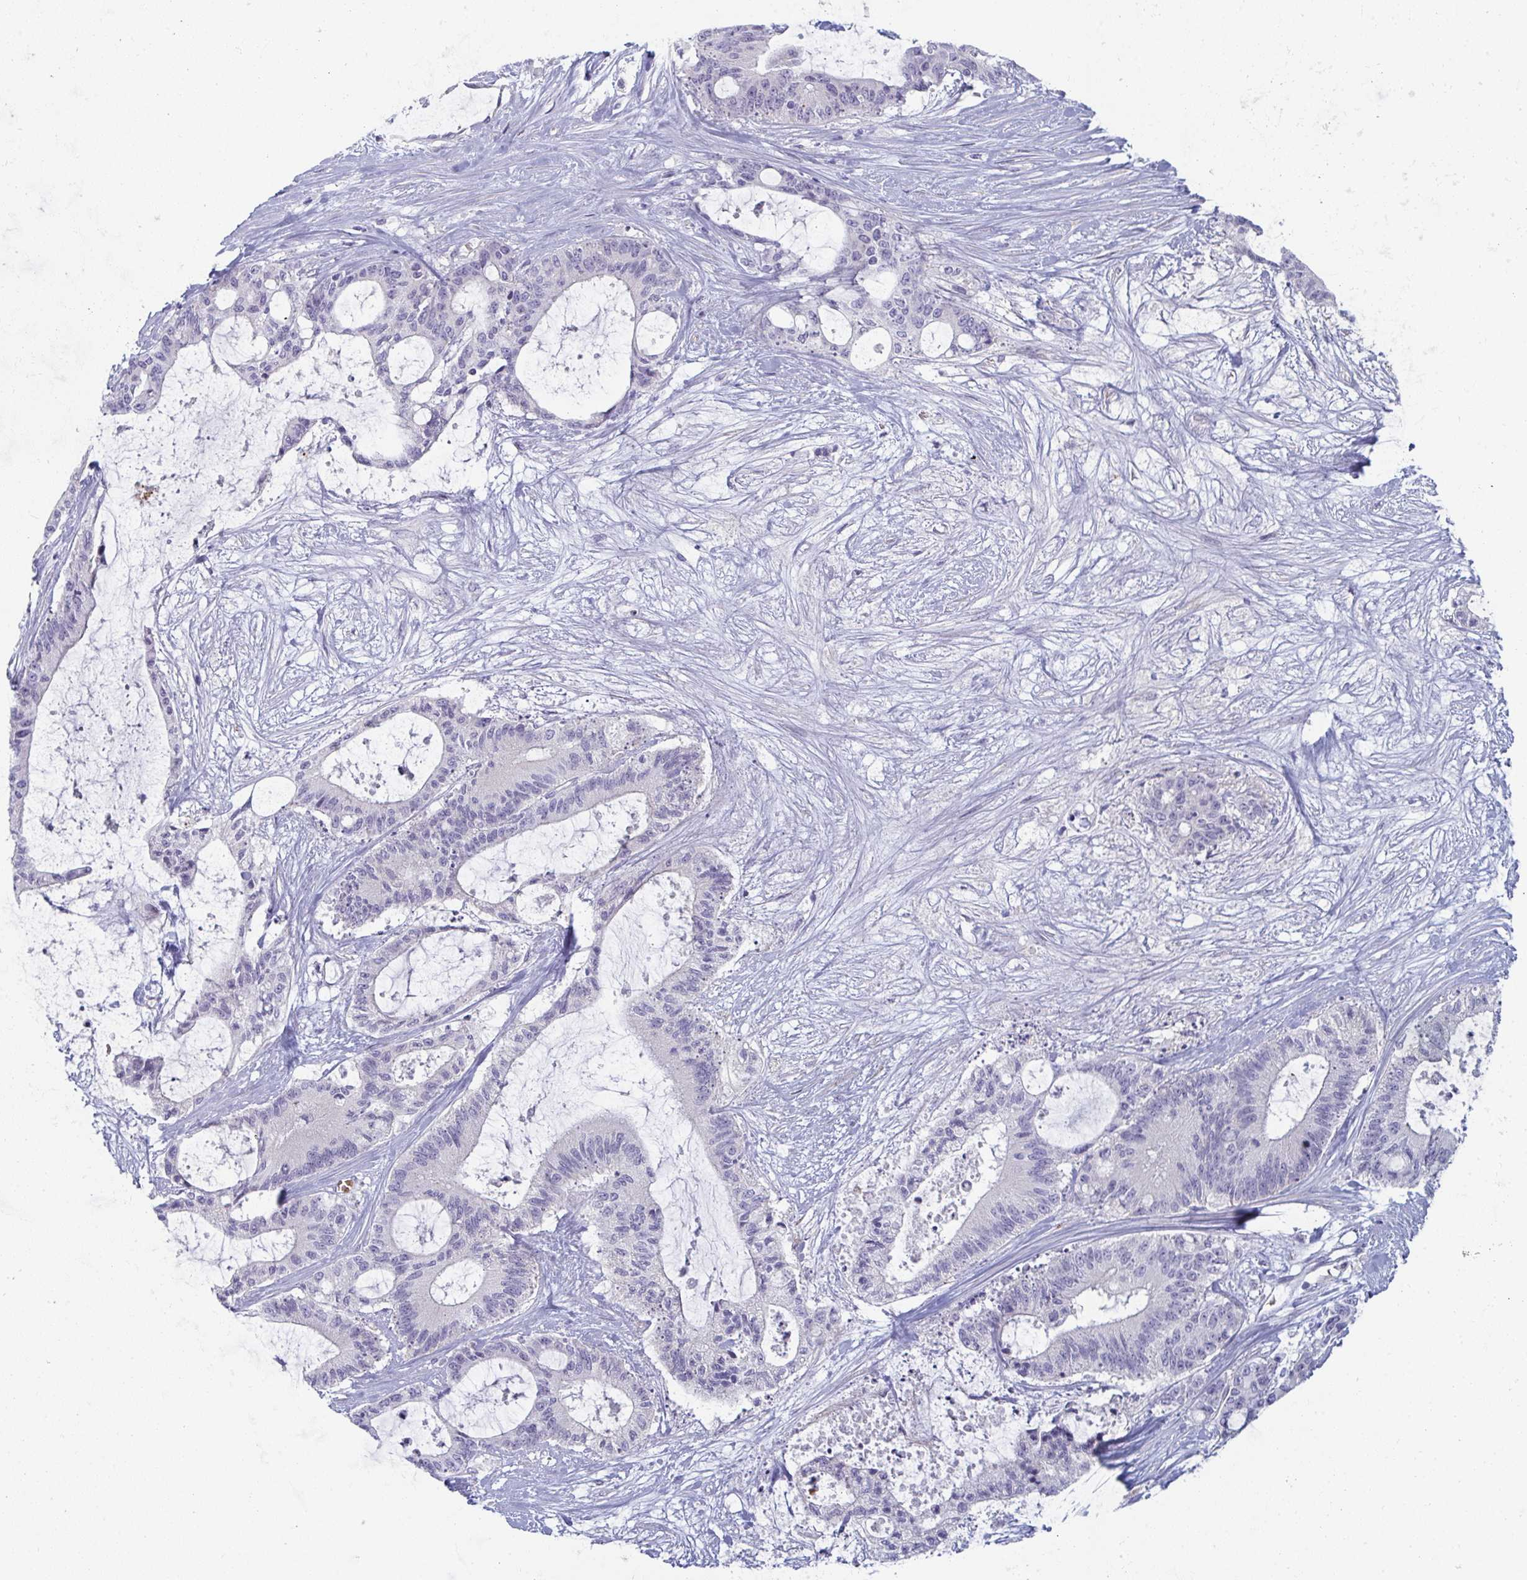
{"staining": {"intensity": "negative", "quantity": "none", "location": "none"}, "tissue": "liver cancer", "cell_type": "Tumor cells", "image_type": "cancer", "snomed": [{"axis": "morphology", "description": "Normal tissue, NOS"}, {"axis": "morphology", "description": "Cholangiocarcinoma"}, {"axis": "topography", "description": "Liver"}, {"axis": "topography", "description": "Peripheral nerve tissue"}], "caption": "Tumor cells show no significant positivity in cholangiocarcinoma (liver).", "gene": "SHB", "patient": {"sex": "female", "age": 73}}